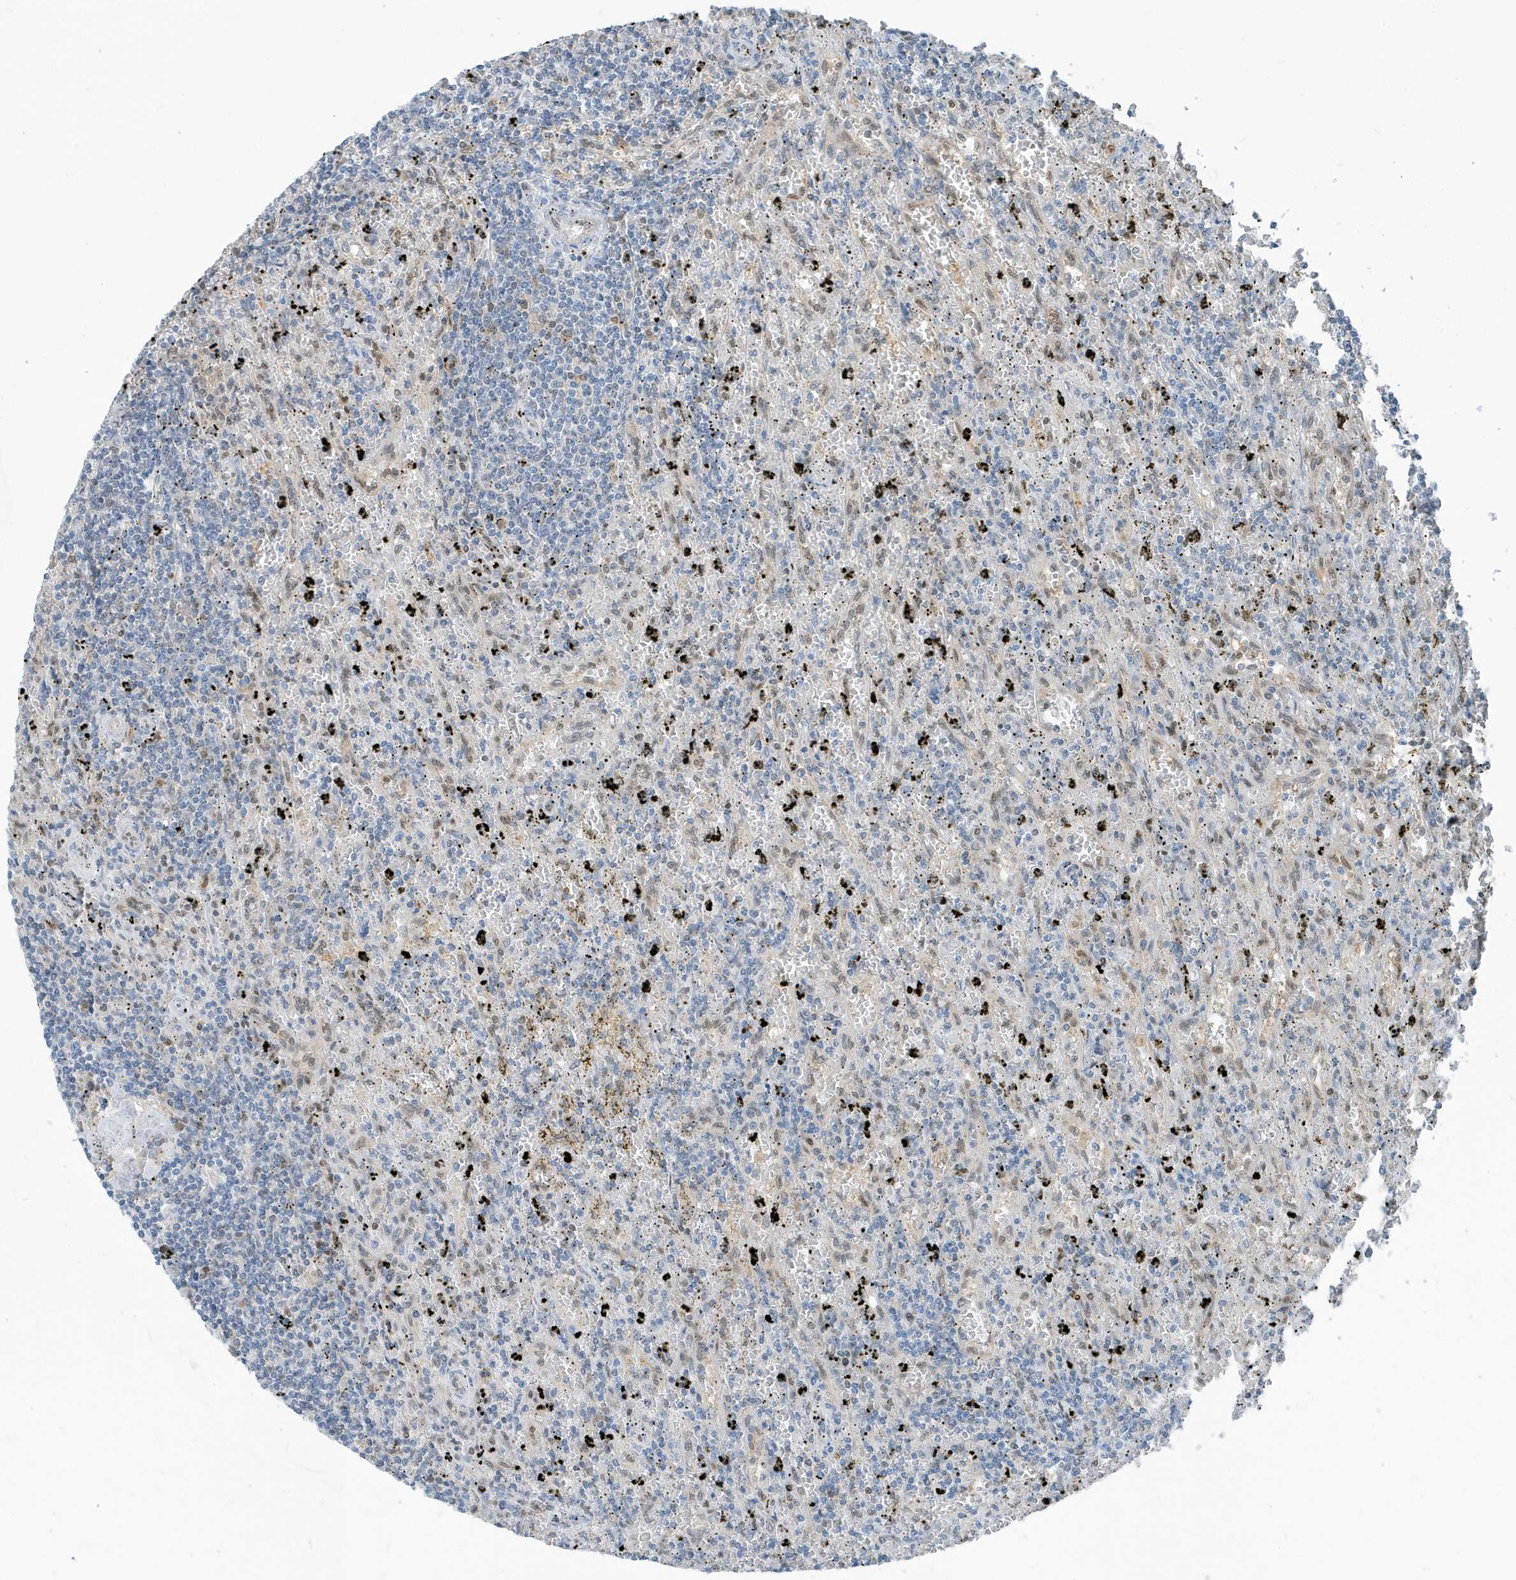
{"staining": {"intensity": "negative", "quantity": "none", "location": "none"}, "tissue": "lymphoma", "cell_type": "Tumor cells", "image_type": "cancer", "snomed": [{"axis": "morphology", "description": "Malignant lymphoma, non-Hodgkin's type, Low grade"}, {"axis": "topography", "description": "Spleen"}], "caption": "Tumor cells are negative for protein expression in human lymphoma.", "gene": "NCOA7", "patient": {"sex": "male", "age": 76}}